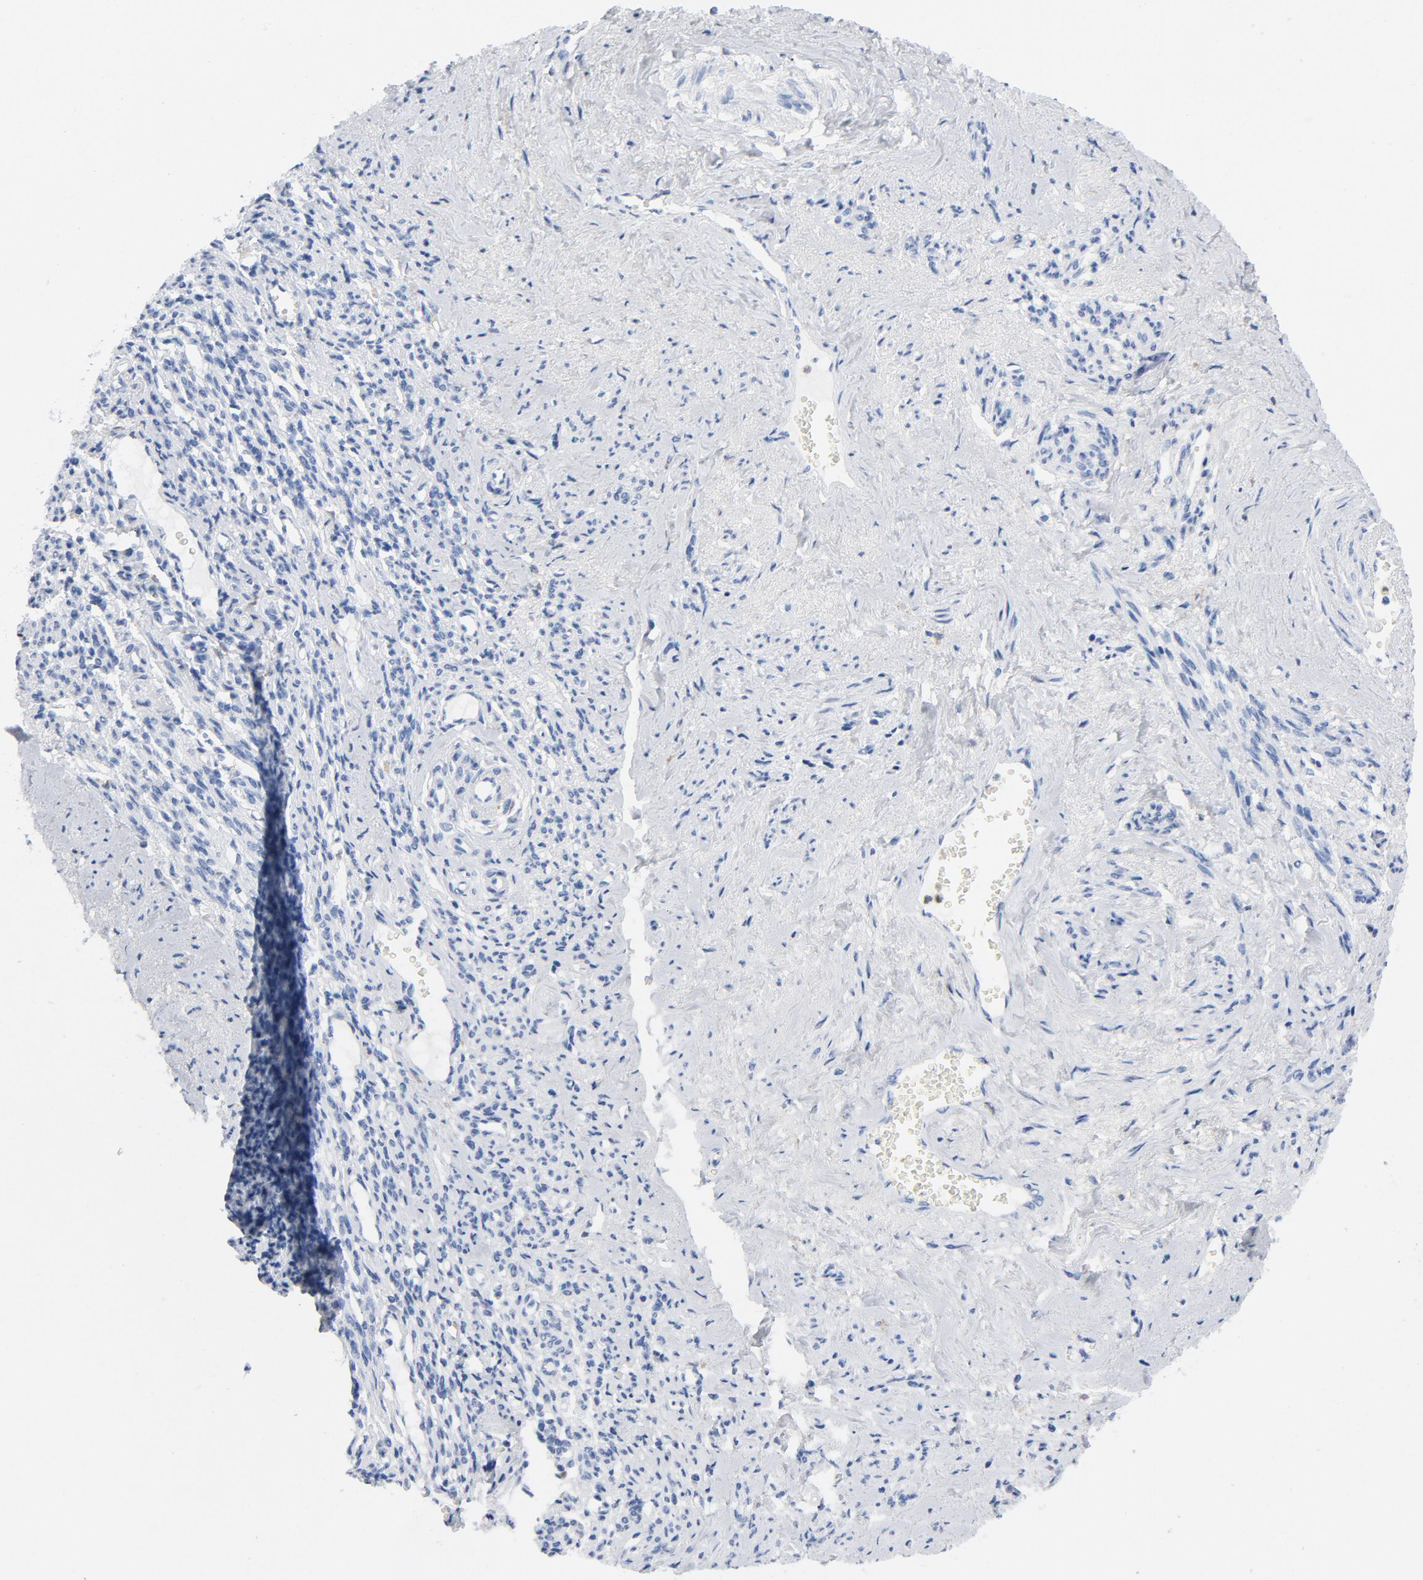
{"staining": {"intensity": "negative", "quantity": "none", "location": "none"}, "tissue": "endometrial cancer", "cell_type": "Tumor cells", "image_type": "cancer", "snomed": [{"axis": "morphology", "description": "Adenocarcinoma, NOS"}, {"axis": "topography", "description": "Endometrium"}], "caption": "Tumor cells show no significant protein positivity in adenocarcinoma (endometrial).", "gene": "NCF1", "patient": {"sex": "female", "age": 75}}